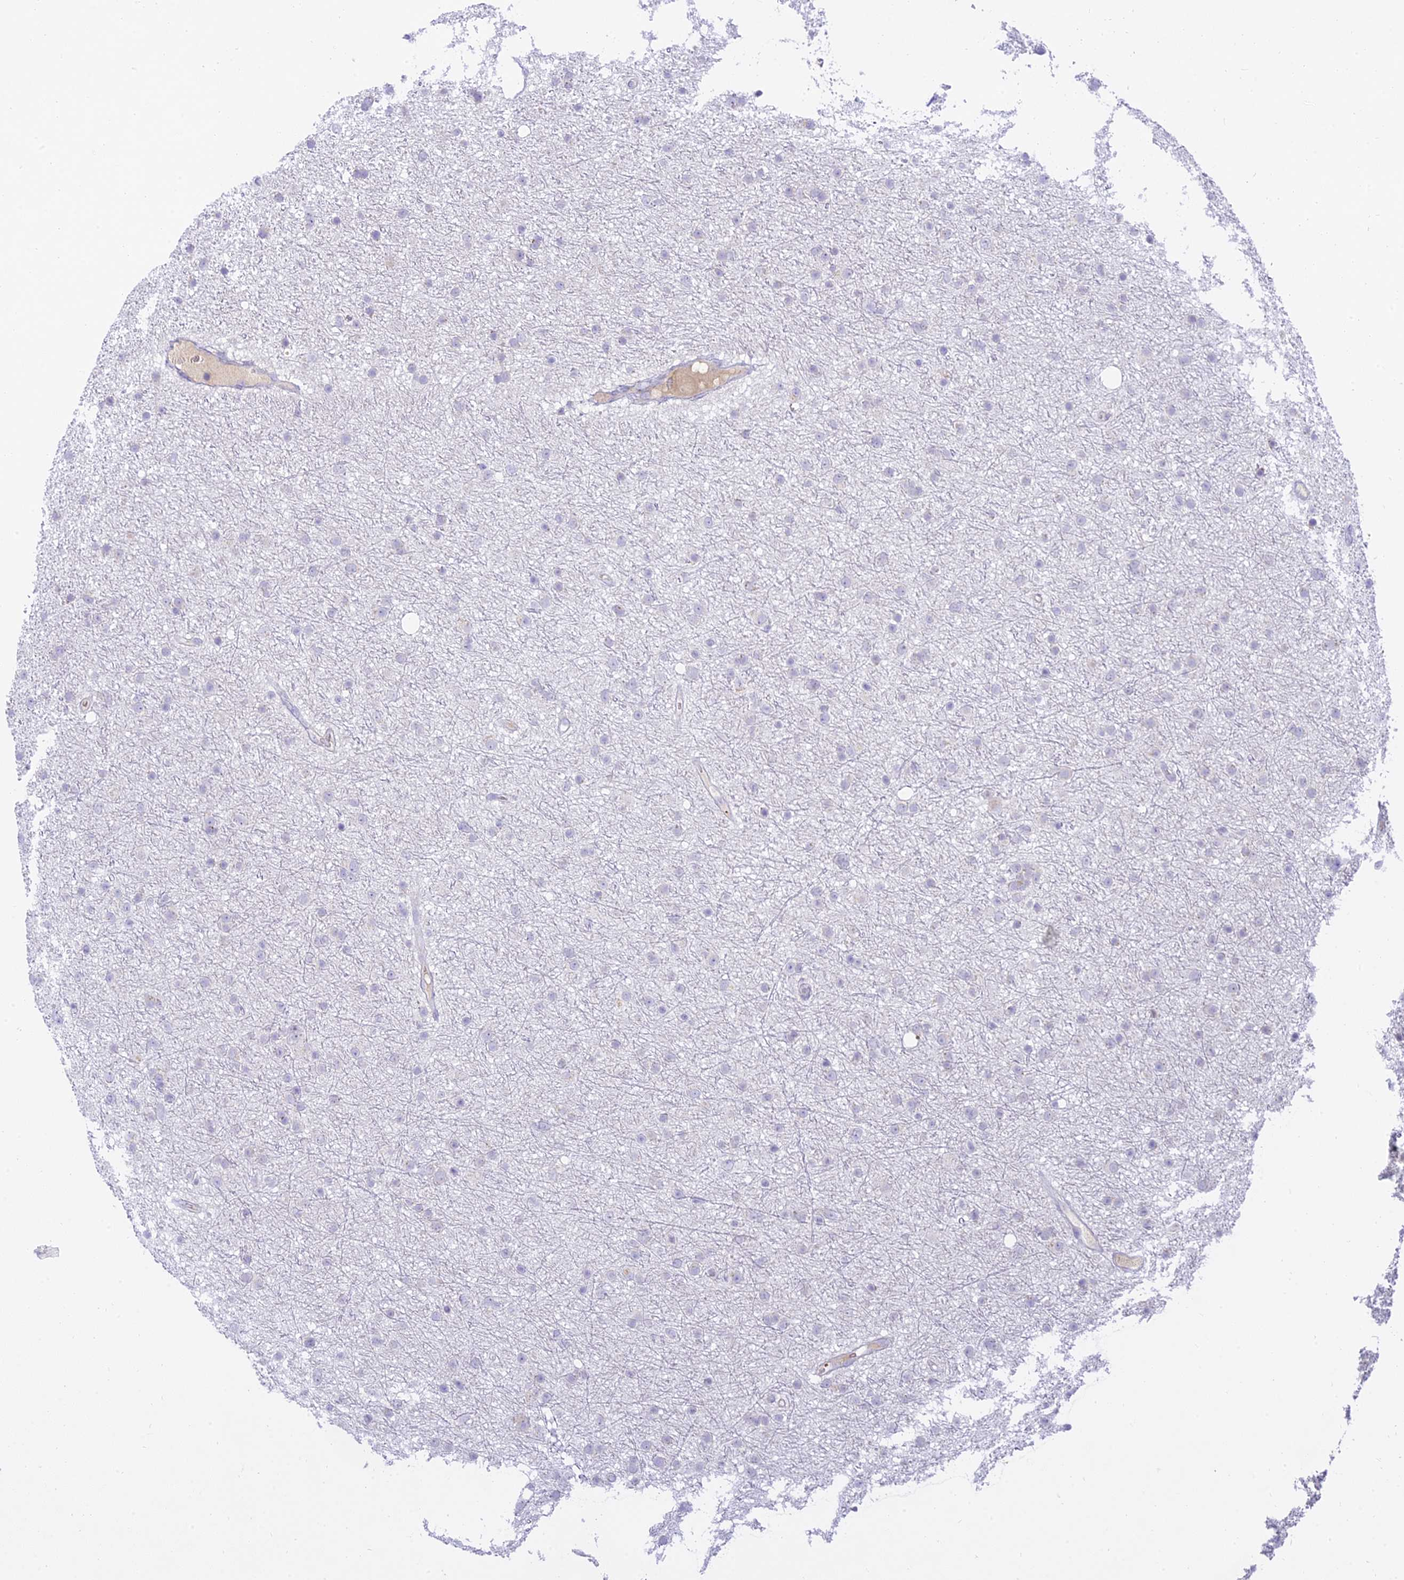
{"staining": {"intensity": "negative", "quantity": "none", "location": "none"}, "tissue": "glioma", "cell_type": "Tumor cells", "image_type": "cancer", "snomed": [{"axis": "morphology", "description": "Glioma, malignant, Low grade"}, {"axis": "topography", "description": "Cerebral cortex"}], "caption": "DAB immunohistochemical staining of malignant glioma (low-grade) shows no significant expression in tumor cells.", "gene": "TMEM40", "patient": {"sex": "female", "age": 39}}